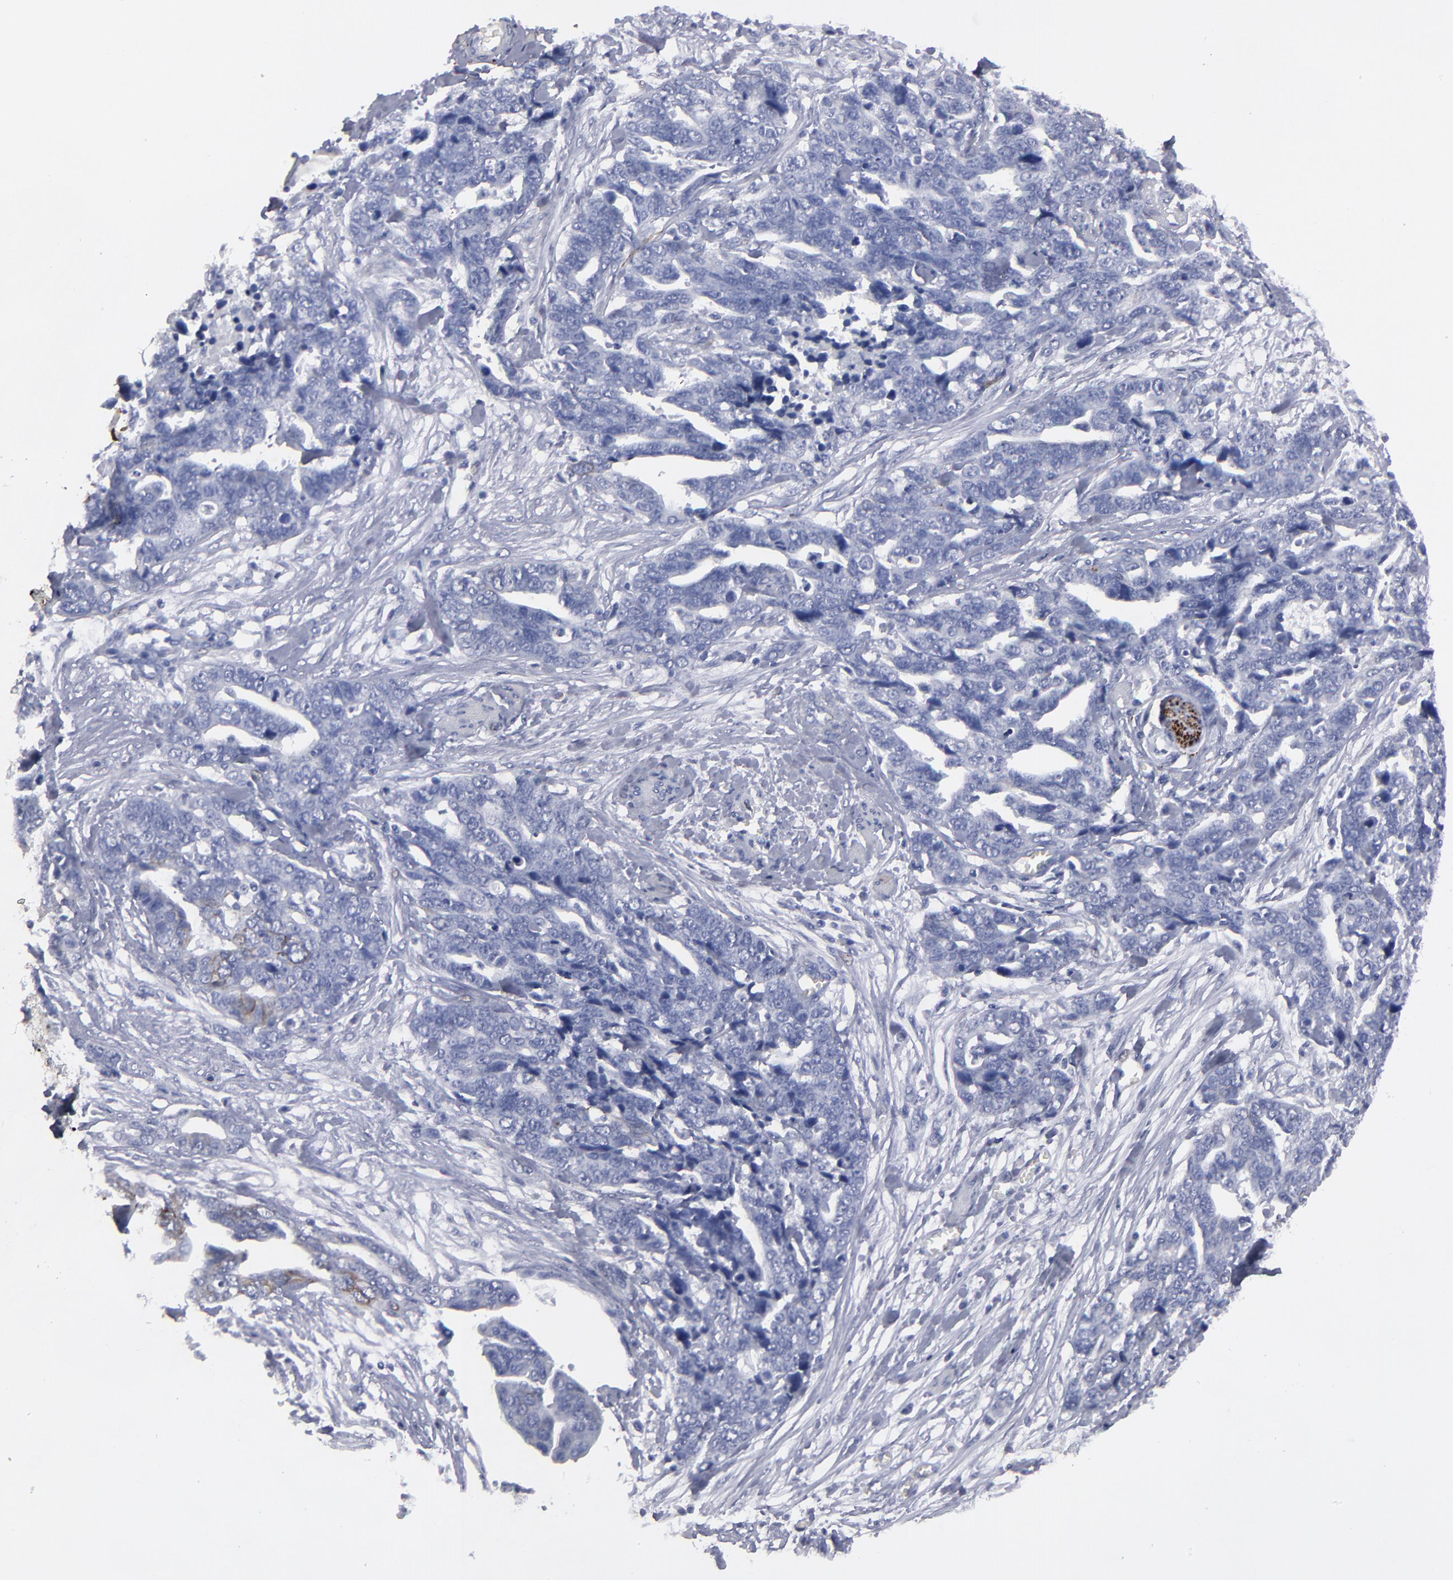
{"staining": {"intensity": "negative", "quantity": "none", "location": "none"}, "tissue": "ovarian cancer", "cell_type": "Tumor cells", "image_type": "cancer", "snomed": [{"axis": "morphology", "description": "Normal tissue, NOS"}, {"axis": "morphology", "description": "Cystadenocarcinoma, serous, NOS"}, {"axis": "topography", "description": "Fallopian tube"}, {"axis": "topography", "description": "Ovary"}], "caption": "An image of serous cystadenocarcinoma (ovarian) stained for a protein exhibits no brown staining in tumor cells. (Stains: DAB immunohistochemistry (IHC) with hematoxylin counter stain, Microscopy: brightfield microscopy at high magnification).", "gene": "CADM3", "patient": {"sex": "female", "age": 56}}